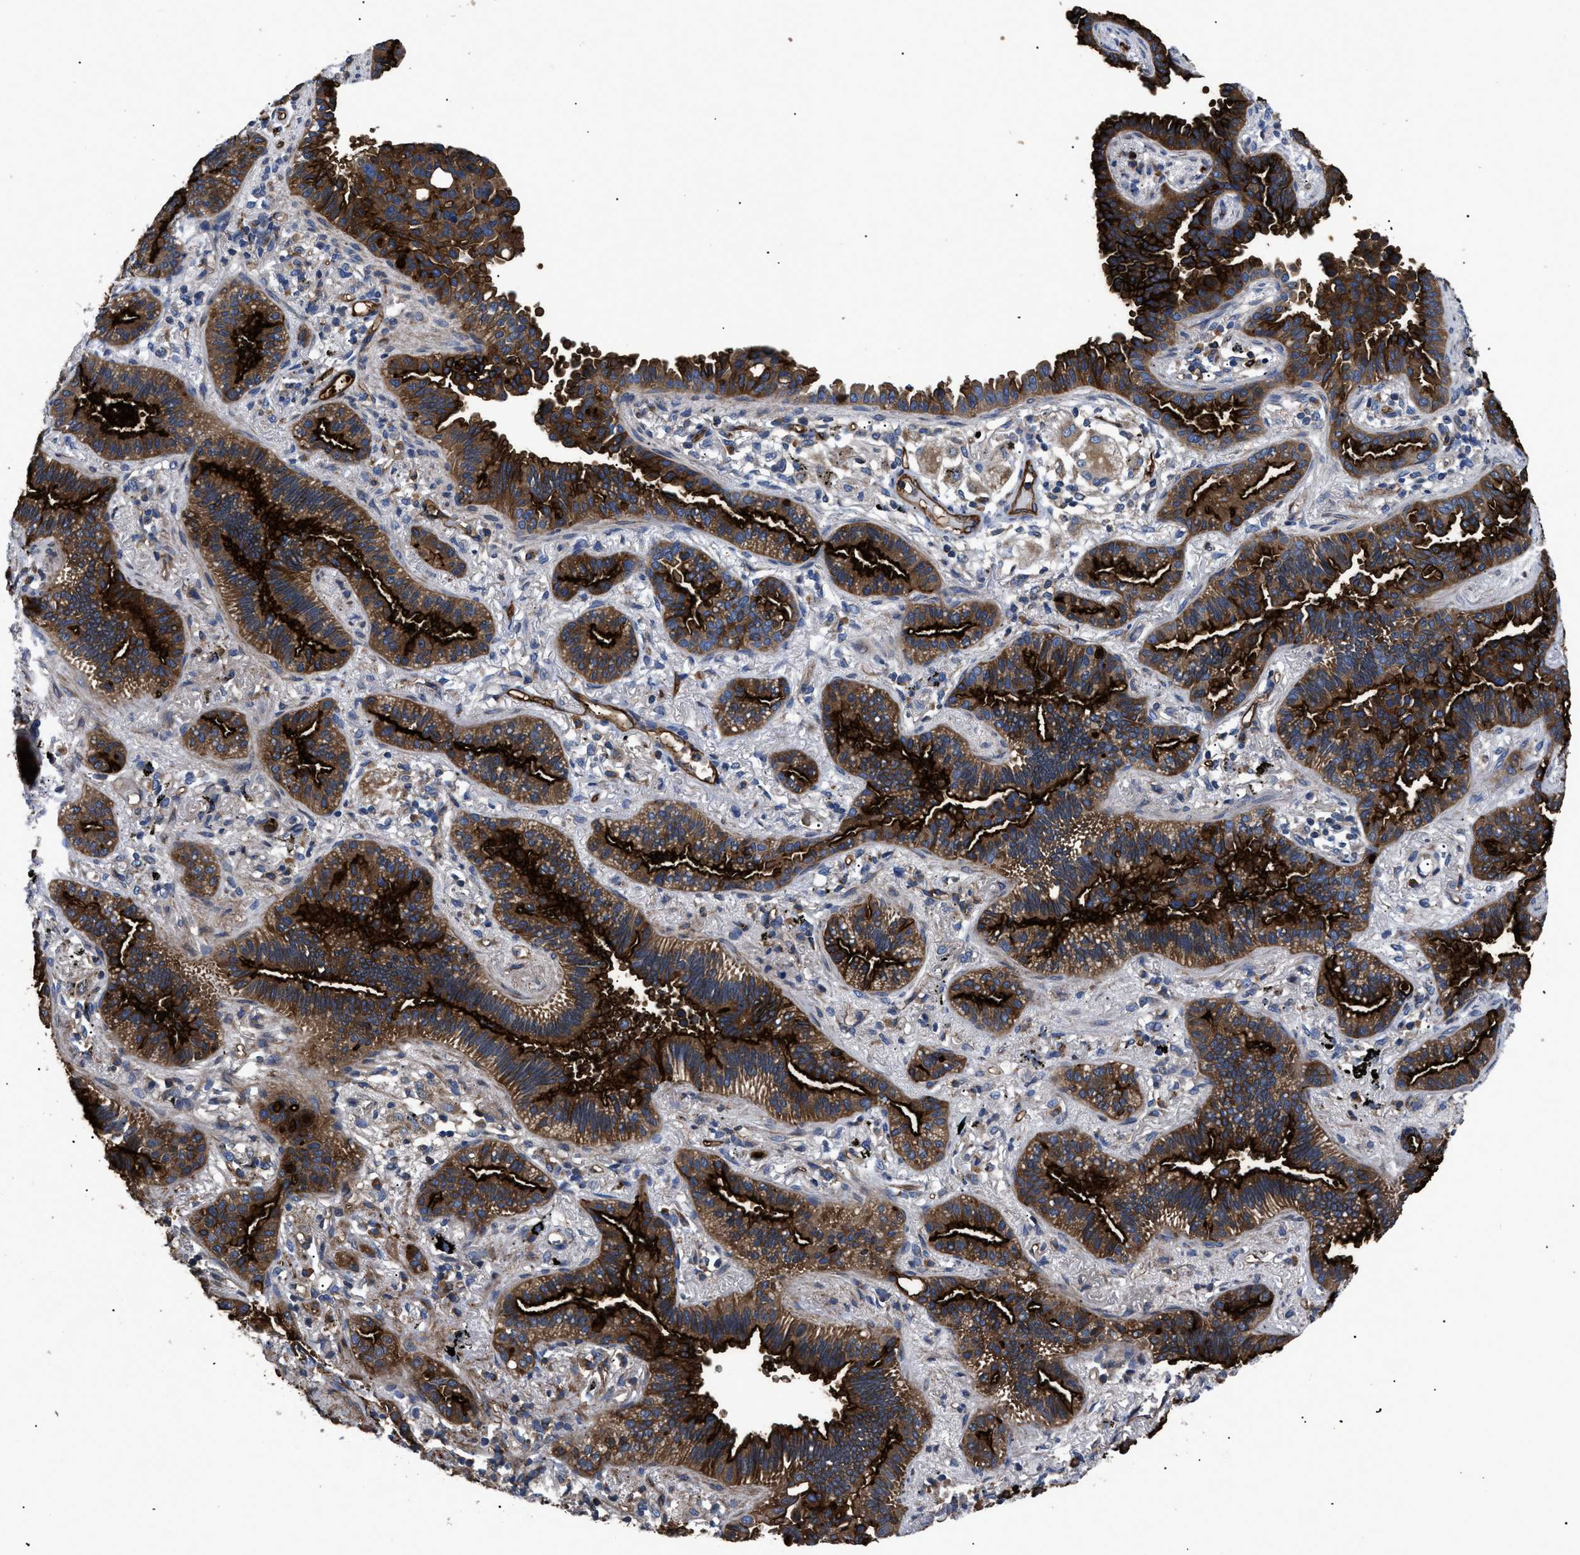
{"staining": {"intensity": "strong", "quantity": ">75%", "location": "cytoplasmic/membranous"}, "tissue": "lung cancer", "cell_type": "Tumor cells", "image_type": "cancer", "snomed": [{"axis": "morphology", "description": "Normal tissue, NOS"}, {"axis": "morphology", "description": "Adenocarcinoma, NOS"}, {"axis": "topography", "description": "Lung"}], "caption": "Lung cancer was stained to show a protein in brown. There is high levels of strong cytoplasmic/membranous expression in about >75% of tumor cells.", "gene": "NT5E", "patient": {"sex": "male", "age": 59}}